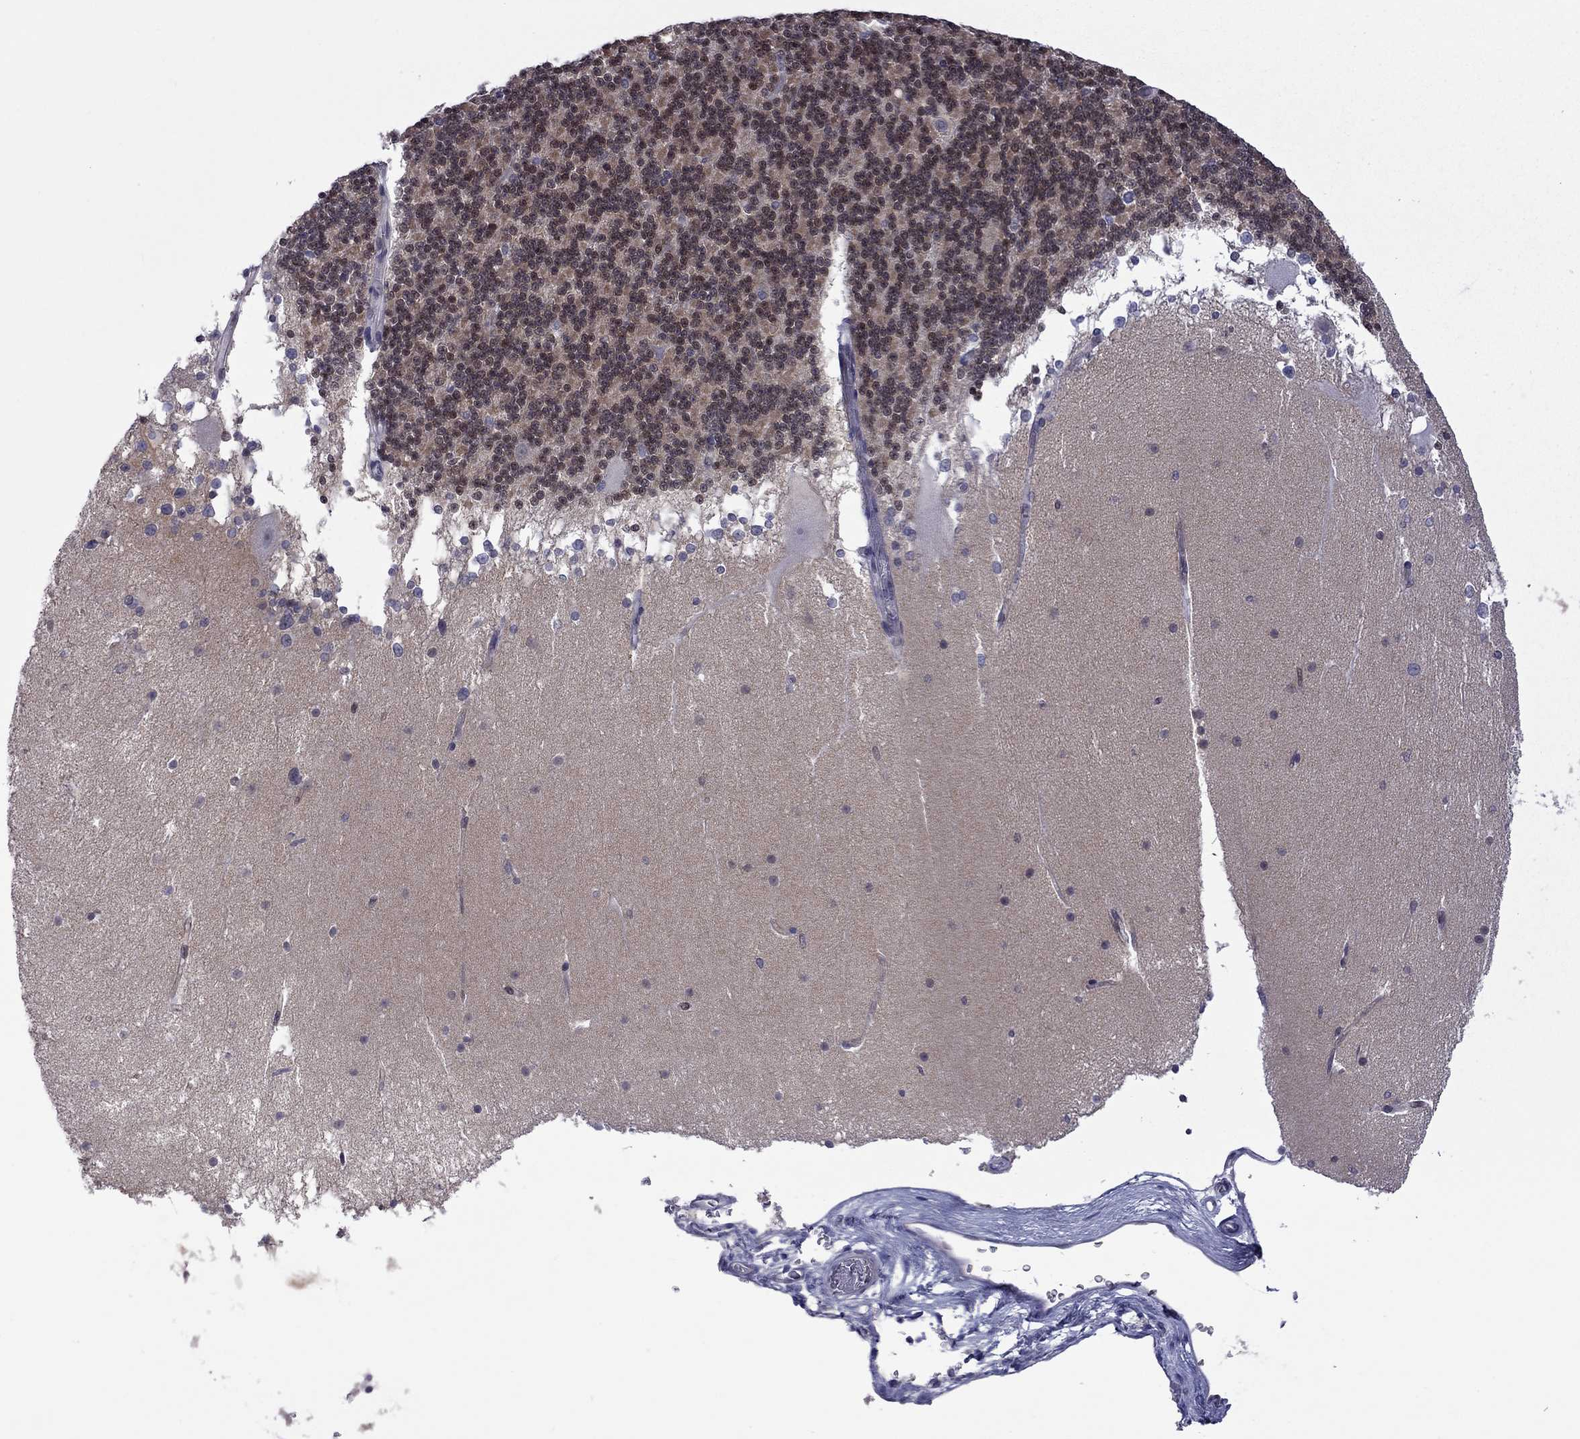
{"staining": {"intensity": "weak", "quantity": "<25%", "location": "cytoplasmic/membranous"}, "tissue": "cerebellum", "cell_type": "Cells in granular layer", "image_type": "normal", "snomed": [{"axis": "morphology", "description": "Normal tissue, NOS"}, {"axis": "topography", "description": "Cerebellum"}], "caption": "A histopathology image of cerebellum stained for a protein reveals no brown staining in cells in granular layer.", "gene": "CTNNBIP1", "patient": {"sex": "female", "age": 19}}